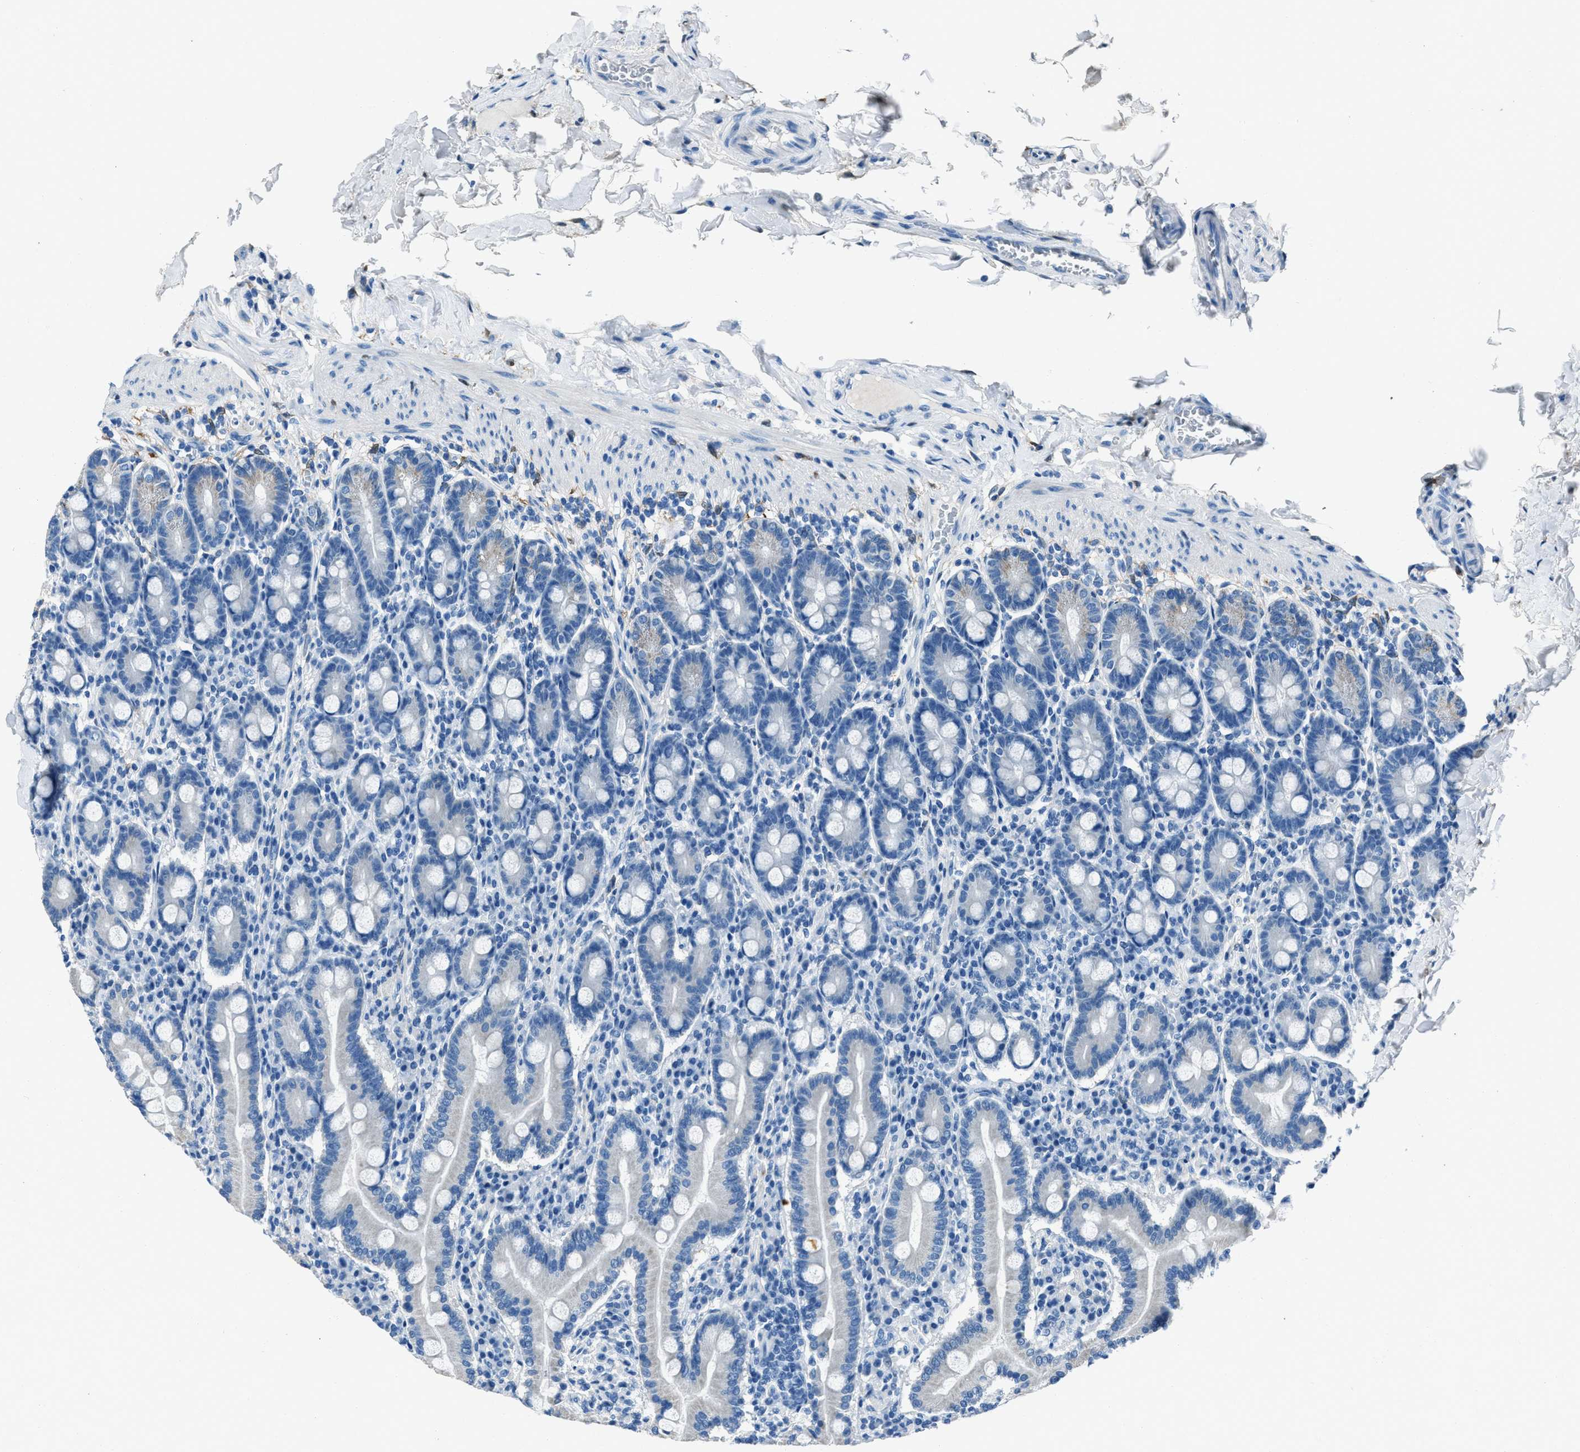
{"staining": {"intensity": "negative", "quantity": "none", "location": "none"}, "tissue": "duodenum", "cell_type": "Glandular cells", "image_type": "normal", "snomed": [{"axis": "morphology", "description": "Normal tissue, NOS"}, {"axis": "topography", "description": "Duodenum"}], "caption": "This micrograph is of normal duodenum stained with immunohistochemistry (IHC) to label a protein in brown with the nuclei are counter-stained blue. There is no expression in glandular cells.", "gene": "AMACR", "patient": {"sex": "male", "age": 50}}